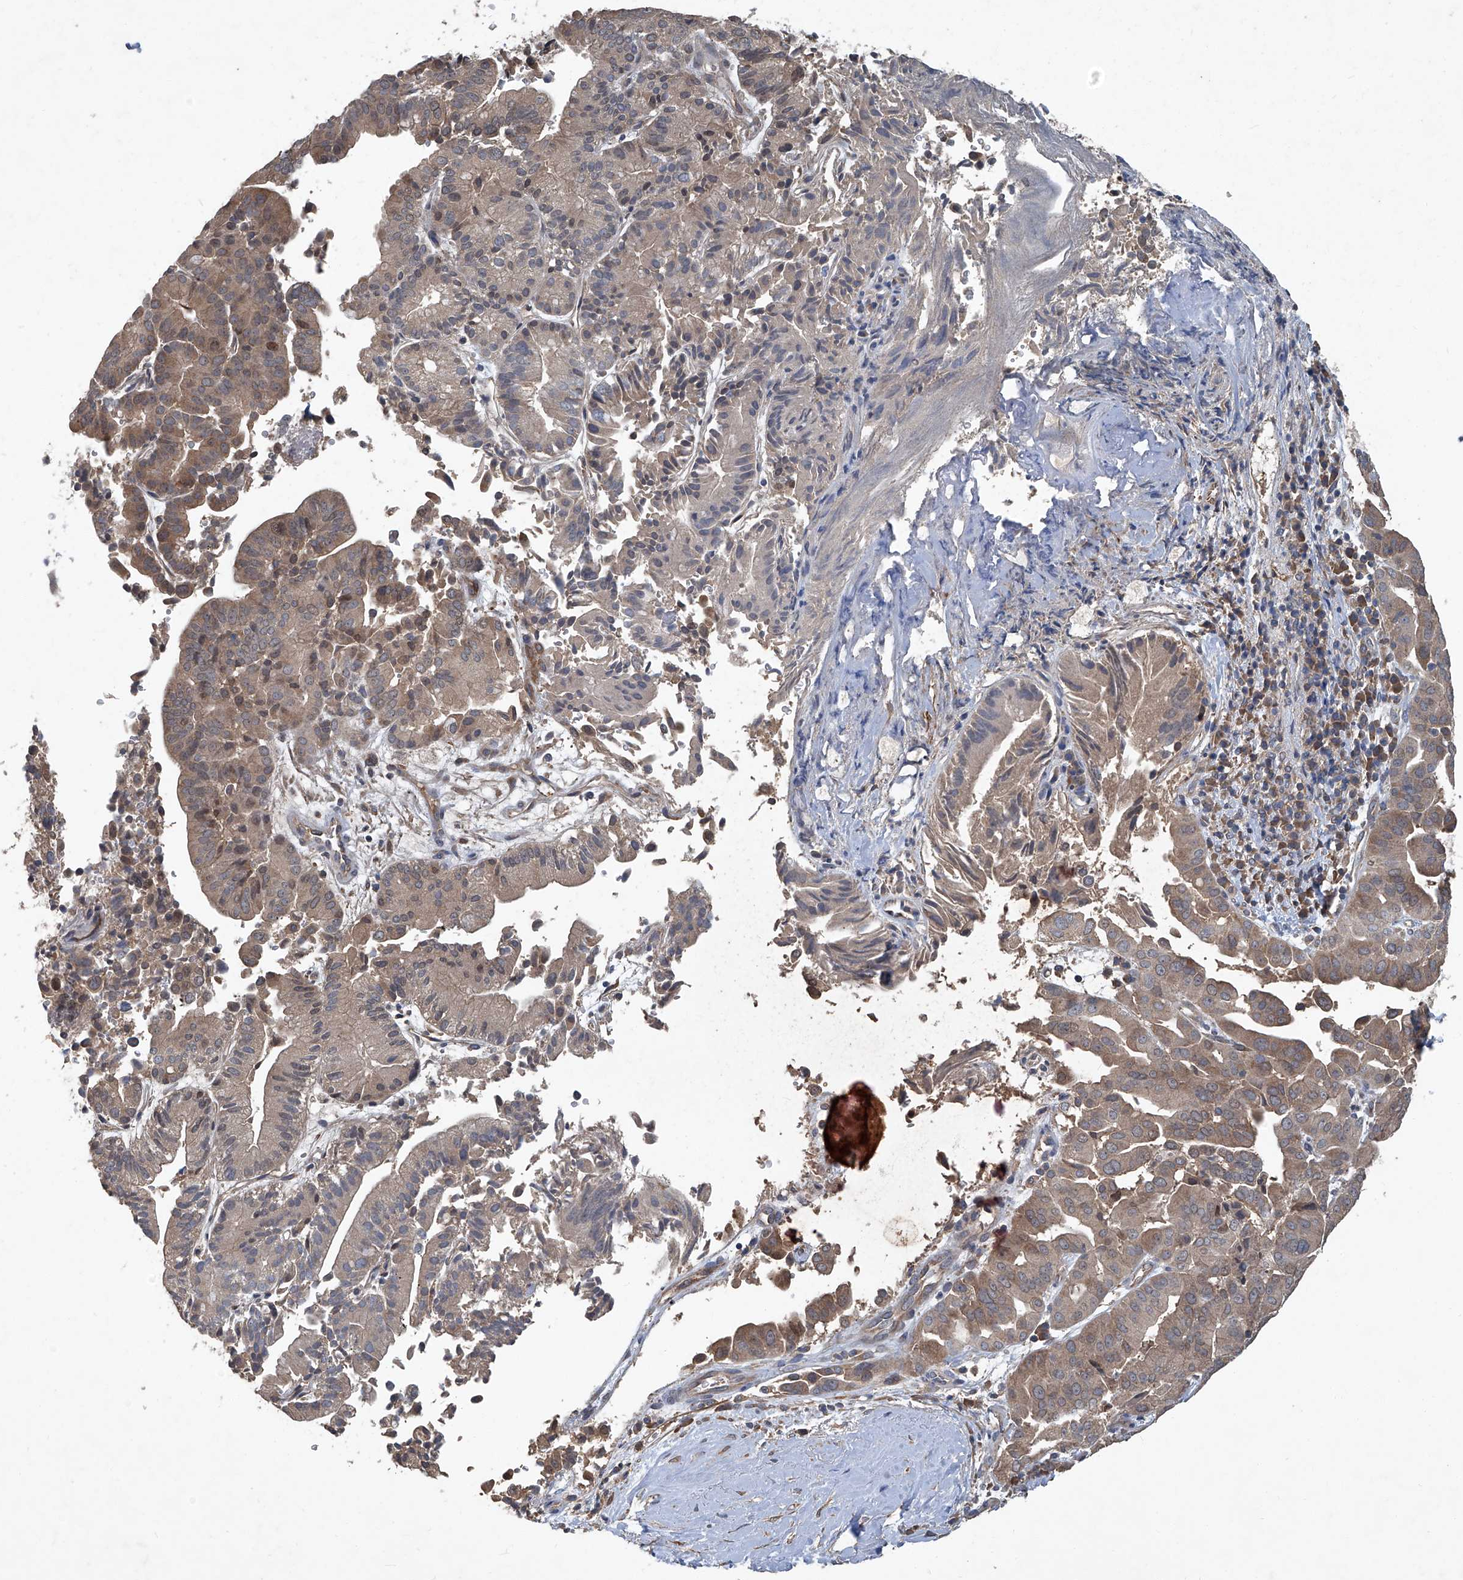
{"staining": {"intensity": "moderate", "quantity": ">75%", "location": "cytoplasmic/membranous"}, "tissue": "liver cancer", "cell_type": "Tumor cells", "image_type": "cancer", "snomed": [{"axis": "morphology", "description": "Cholangiocarcinoma"}, {"axis": "topography", "description": "Liver"}], "caption": "This image reveals liver cholangiocarcinoma stained with immunohistochemistry (IHC) to label a protein in brown. The cytoplasmic/membranous of tumor cells show moderate positivity for the protein. Nuclei are counter-stained blue.", "gene": "ANKRD34A", "patient": {"sex": "female", "age": 75}}